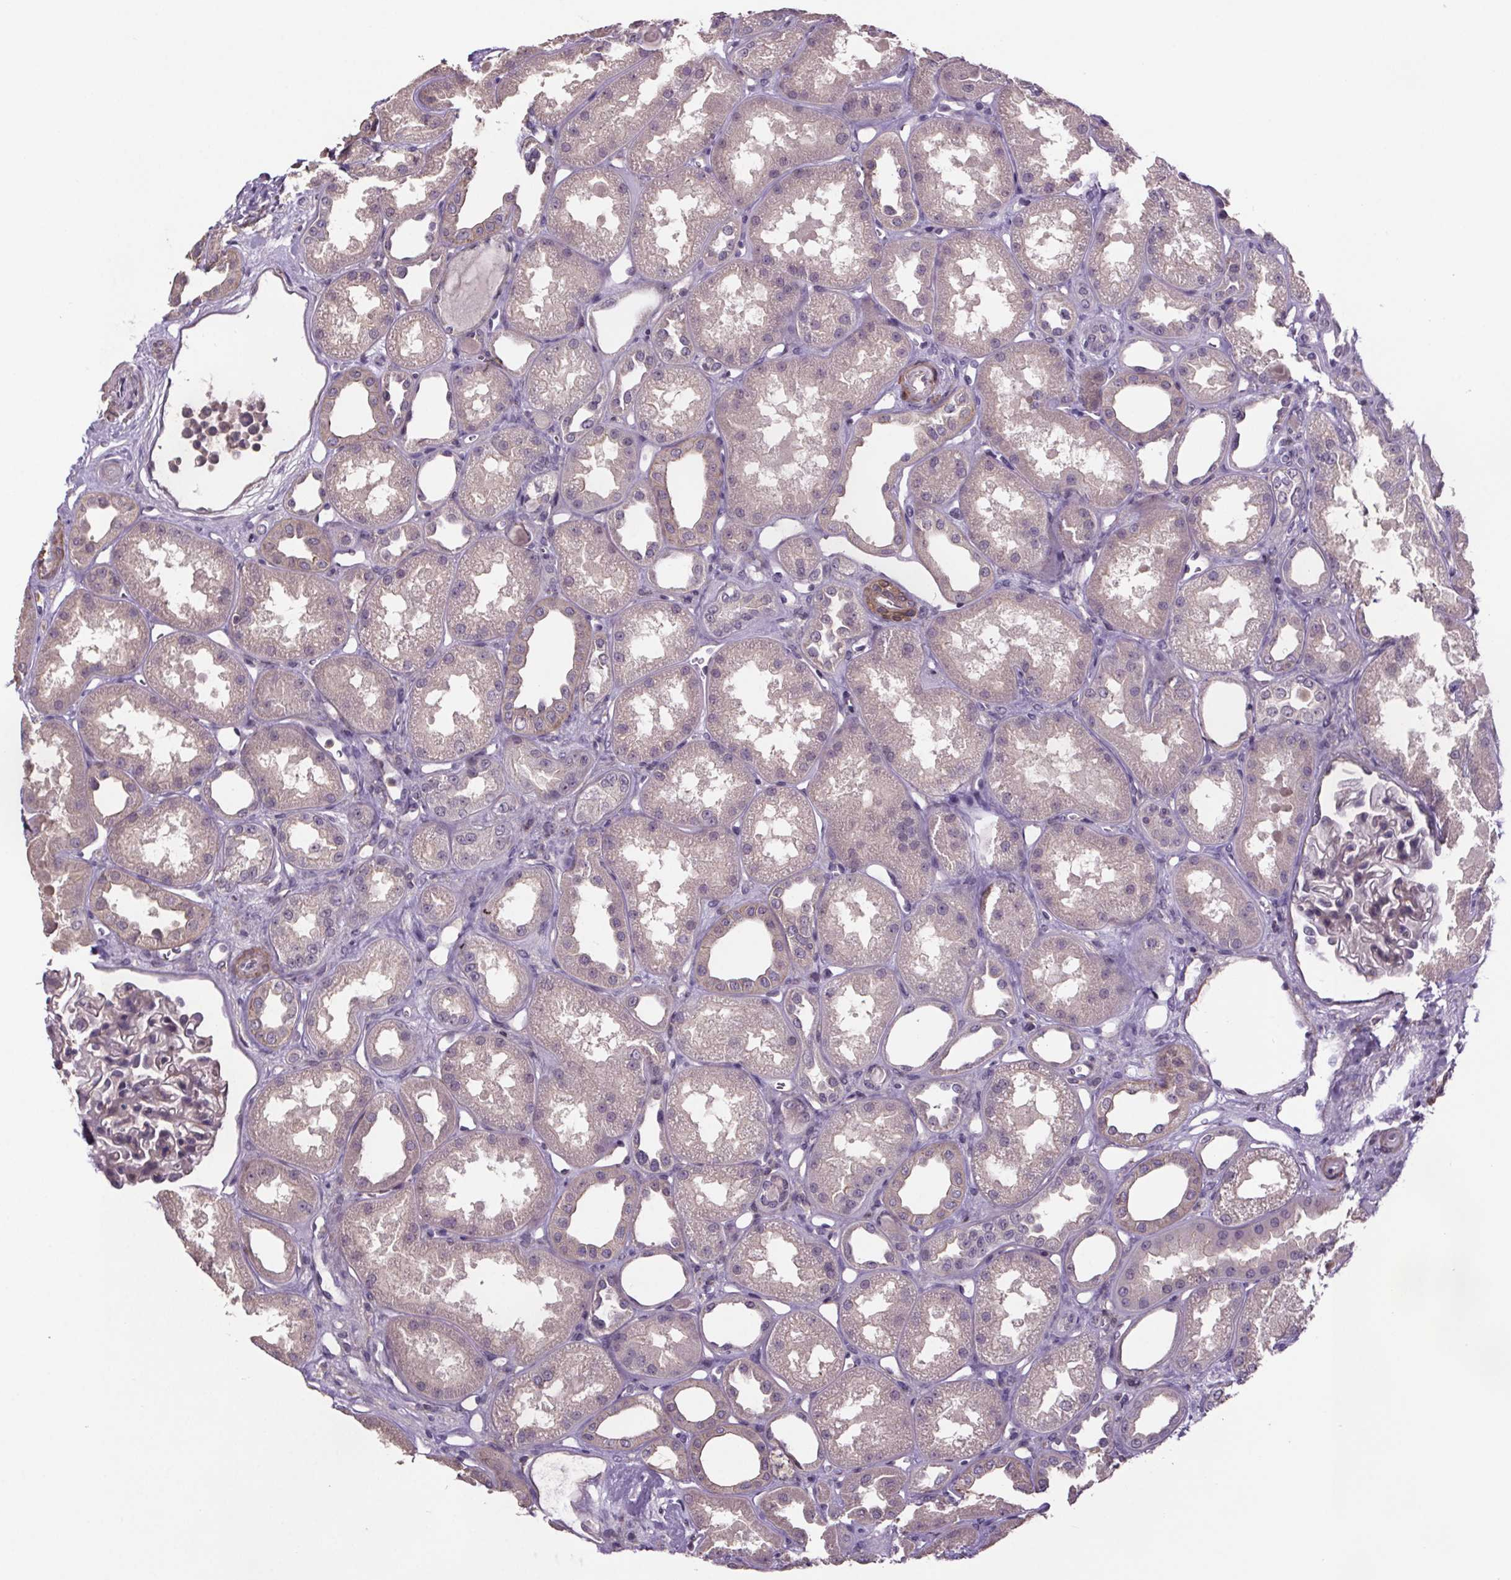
{"staining": {"intensity": "weak", "quantity": "25%-75%", "location": "cytoplasmic/membranous"}, "tissue": "kidney", "cell_type": "Cells in glomeruli", "image_type": "normal", "snomed": [{"axis": "morphology", "description": "Normal tissue, NOS"}, {"axis": "topography", "description": "Kidney"}], "caption": "The micrograph reveals staining of normal kidney, revealing weak cytoplasmic/membranous protein positivity (brown color) within cells in glomeruli. The protein of interest is stained brown, and the nuclei are stained in blue (DAB IHC with brightfield microscopy, high magnification).", "gene": "CLN3", "patient": {"sex": "male", "age": 61}}